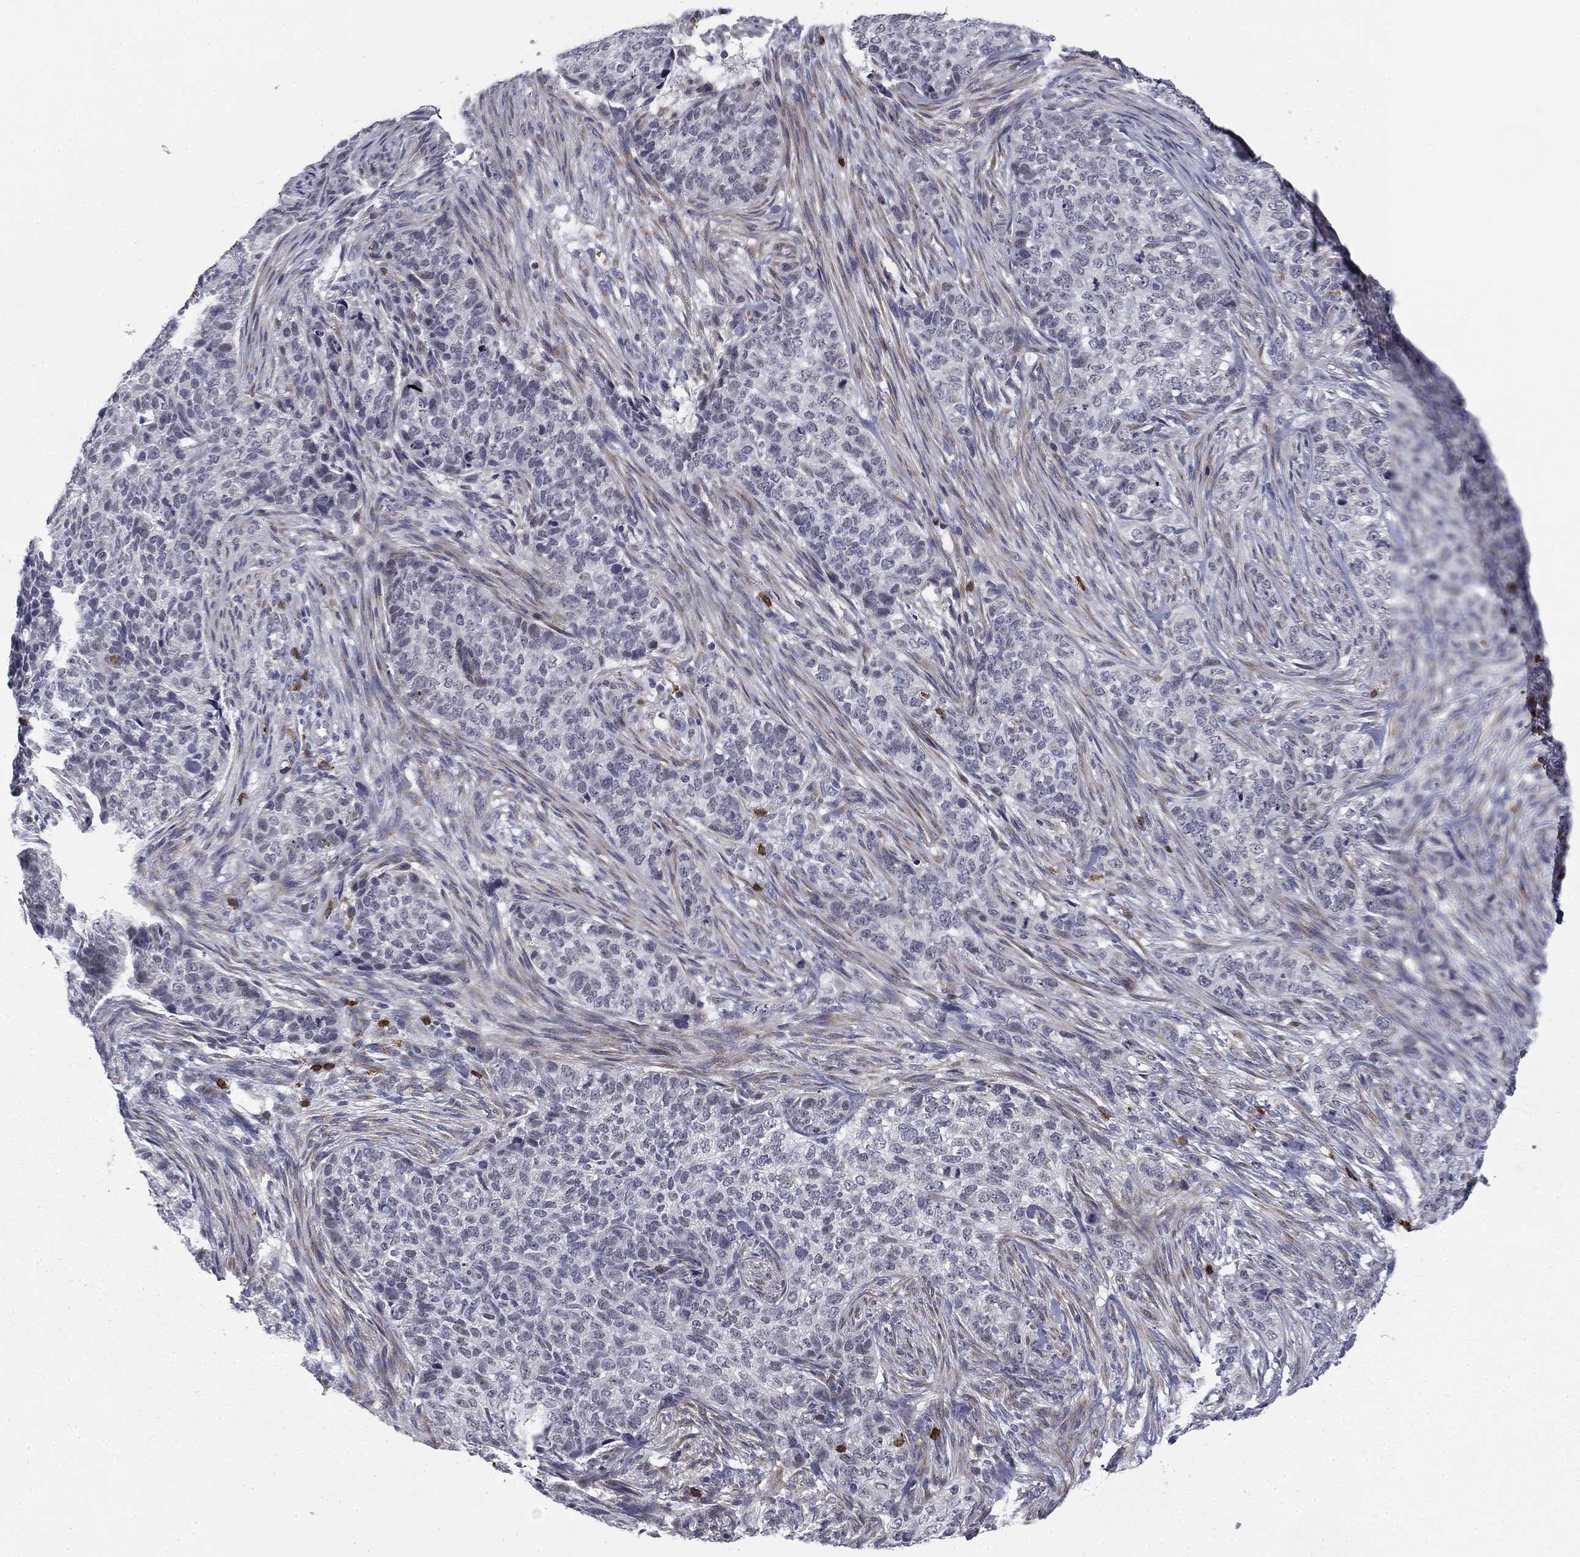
{"staining": {"intensity": "negative", "quantity": "none", "location": "none"}, "tissue": "skin cancer", "cell_type": "Tumor cells", "image_type": "cancer", "snomed": [{"axis": "morphology", "description": "Basal cell carcinoma"}, {"axis": "topography", "description": "Skin"}], "caption": "The immunohistochemistry (IHC) histopathology image has no significant staining in tumor cells of skin cancer tissue.", "gene": "TRAT1", "patient": {"sex": "female", "age": 69}}